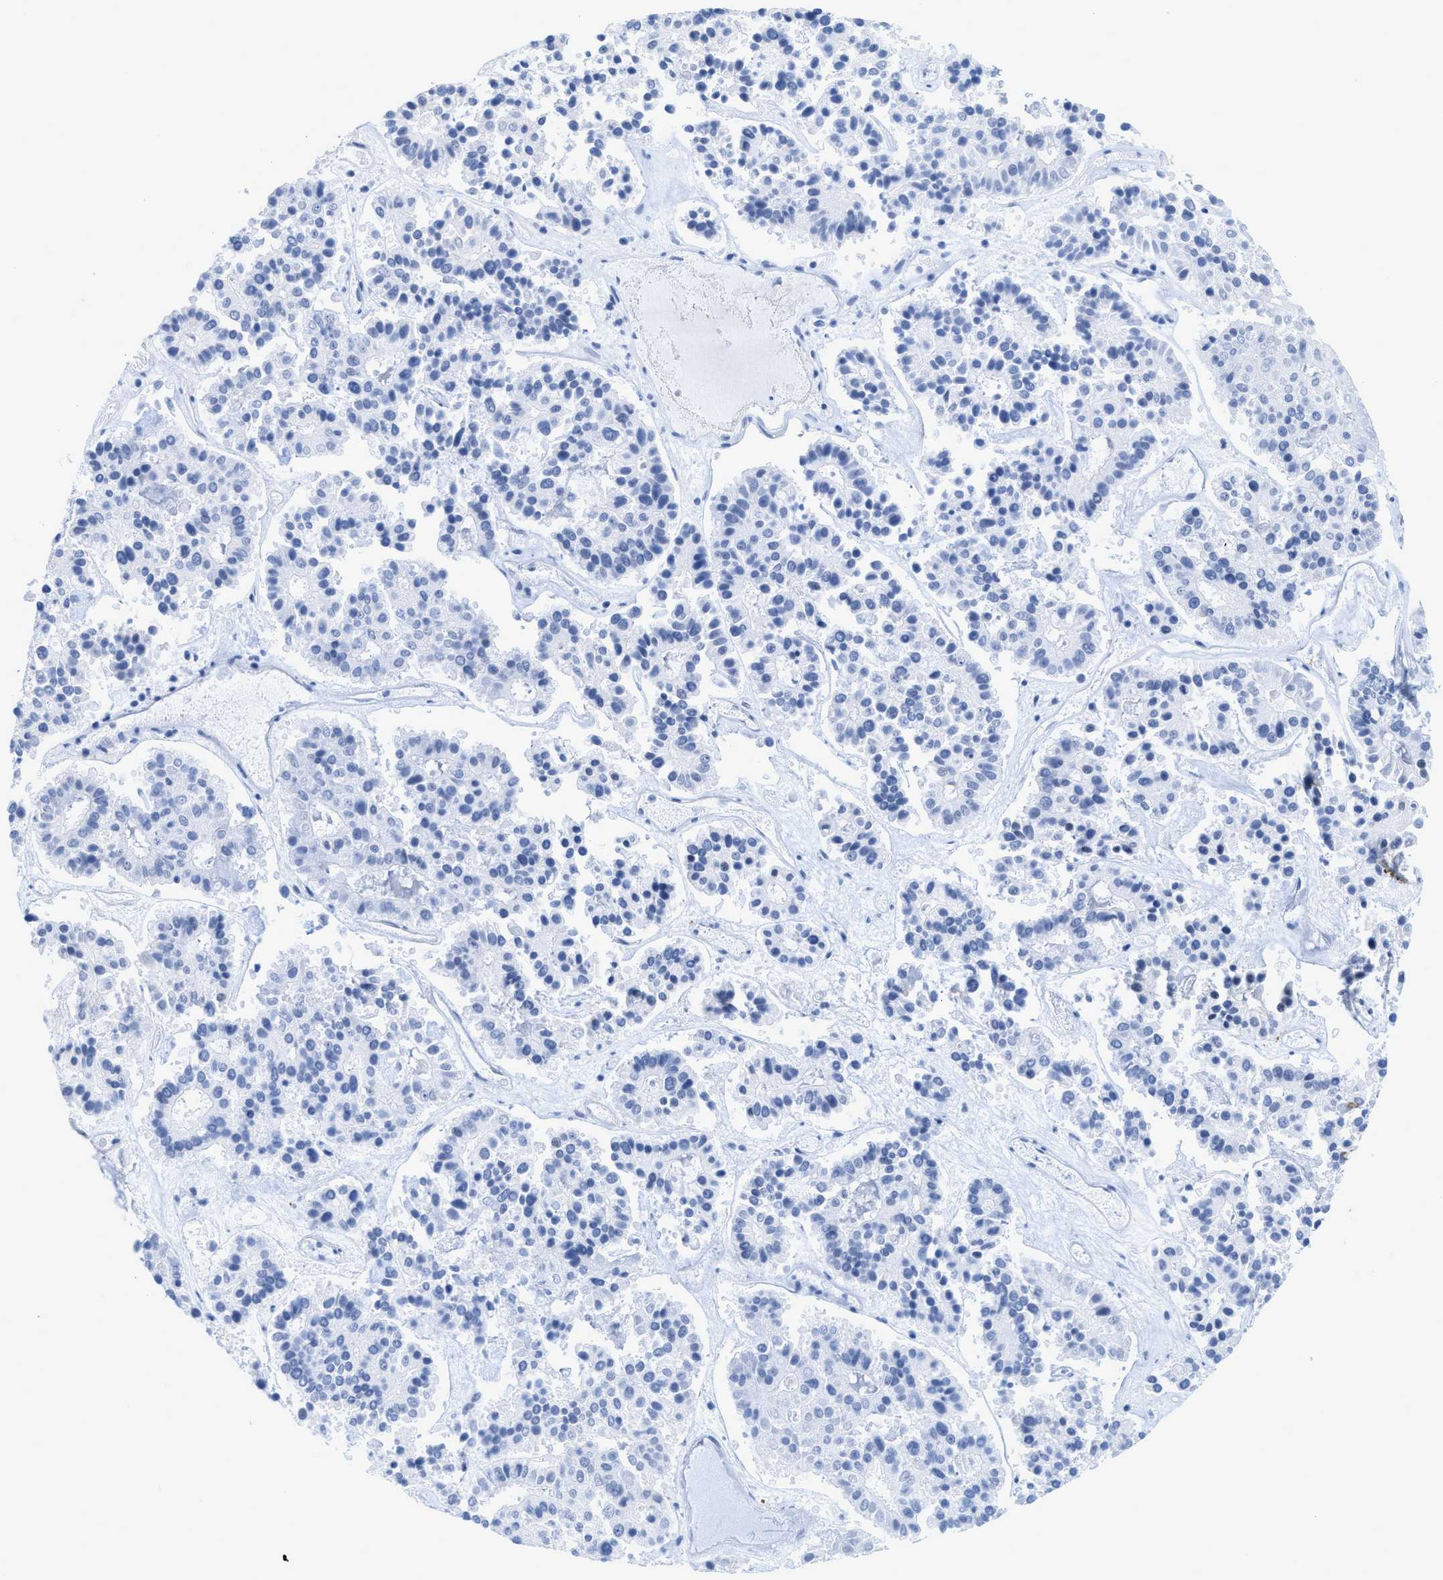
{"staining": {"intensity": "negative", "quantity": "none", "location": "none"}, "tissue": "pancreatic cancer", "cell_type": "Tumor cells", "image_type": "cancer", "snomed": [{"axis": "morphology", "description": "Adenocarcinoma, NOS"}, {"axis": "topography", "description": "Pancreas"}], "caption": "High power microscopy micrograph of an immunohistochemistry micrograph of pancreatic cancer (adenocarcinoma), revealing no significant expression in tumor cells.", "gene": "TAGLN", "patient": {"sex": "male", "age": 50}}